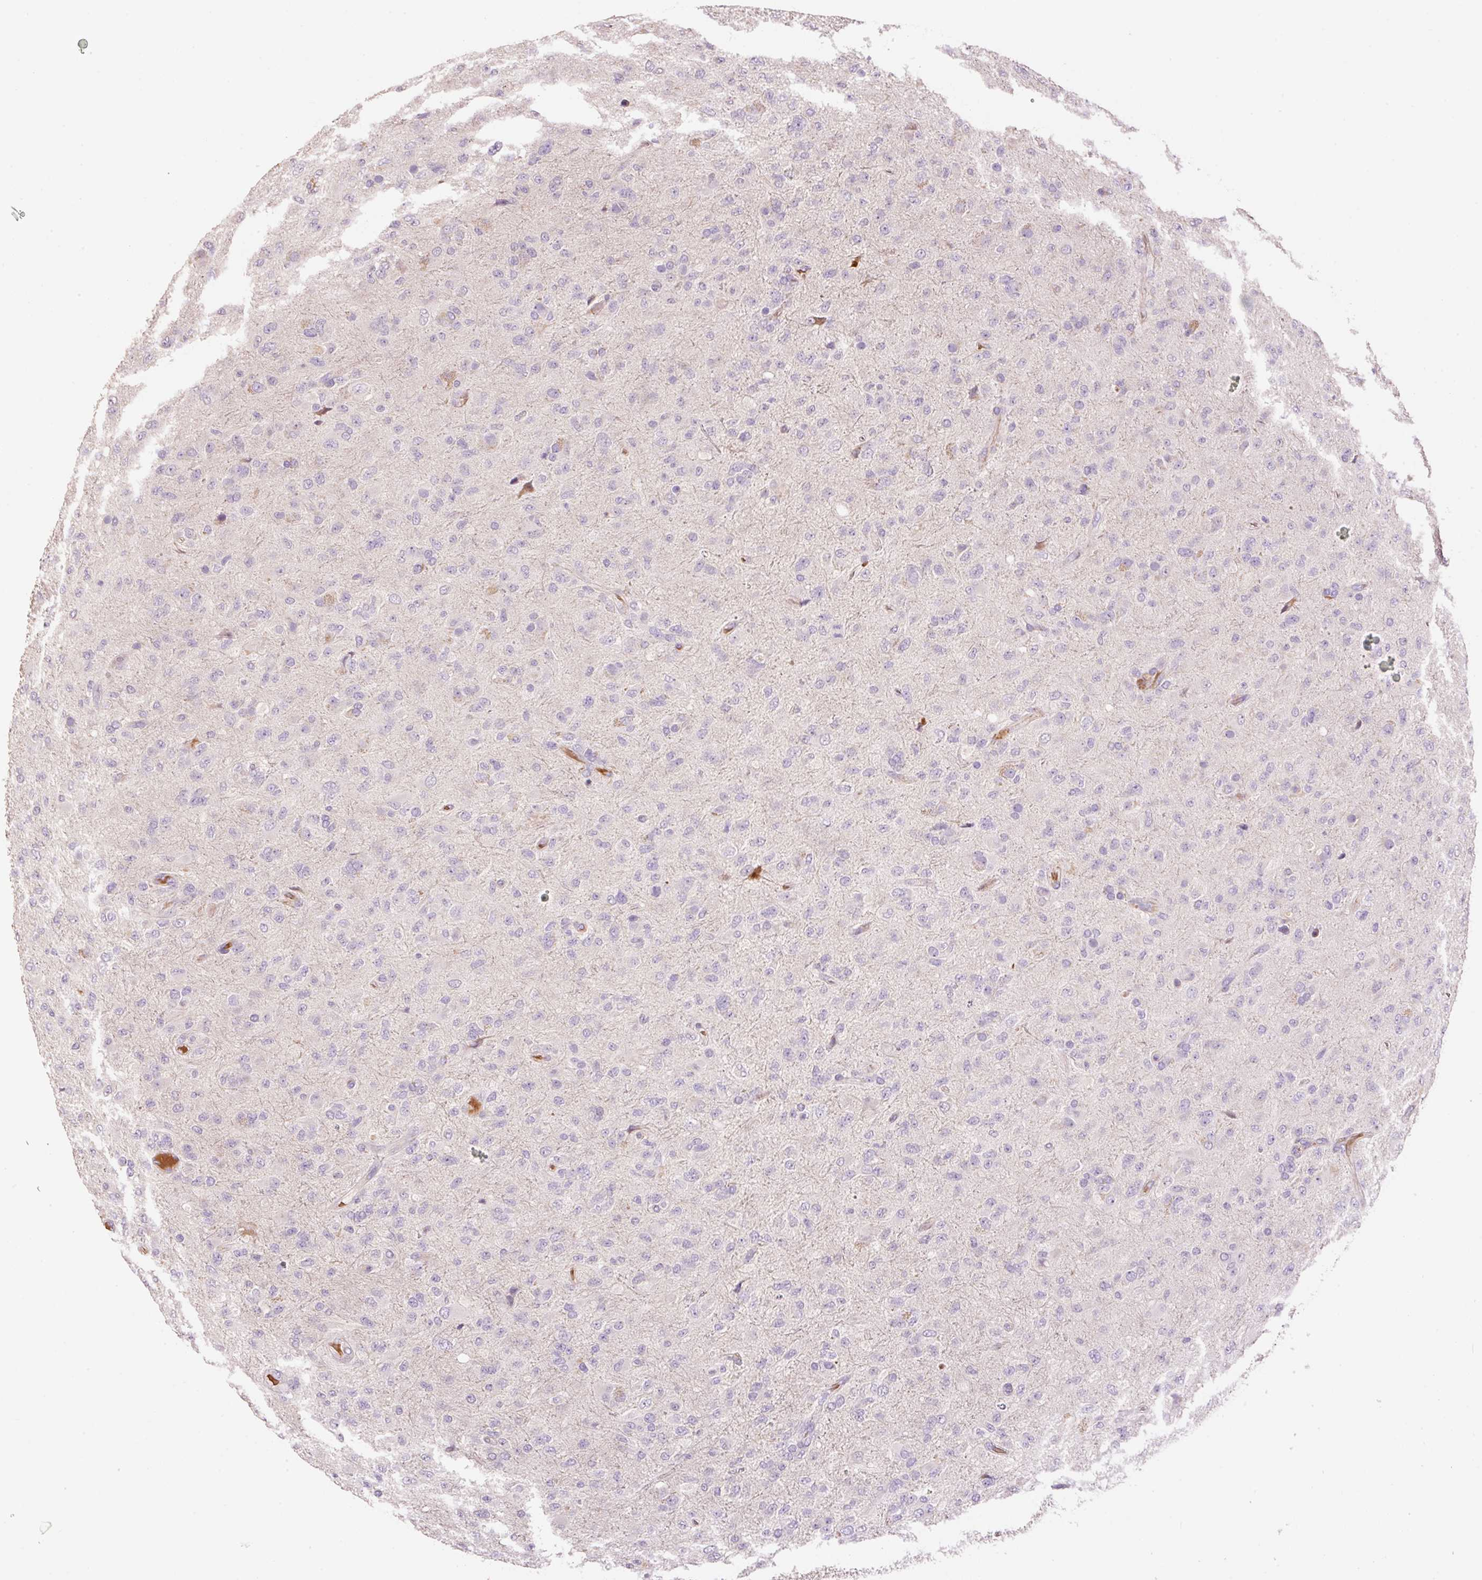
{"staining": {"intensity": "negative", "quantity": "none", "location": "none"}, "tissue": "glioma", "cell_type": "Tumor cells", "image_type": "cancer", "snomed": [{"axis": "morphology", "description": "Glioma, malignant, Low grade"}, {"axis": "topography", "description": "Brain"}], "caption": "Histopathology image shows no significant protein expression in tumor cells of glioma.", "gene": "CMTM8", "patient": {"sex": "male", "age": 65}}